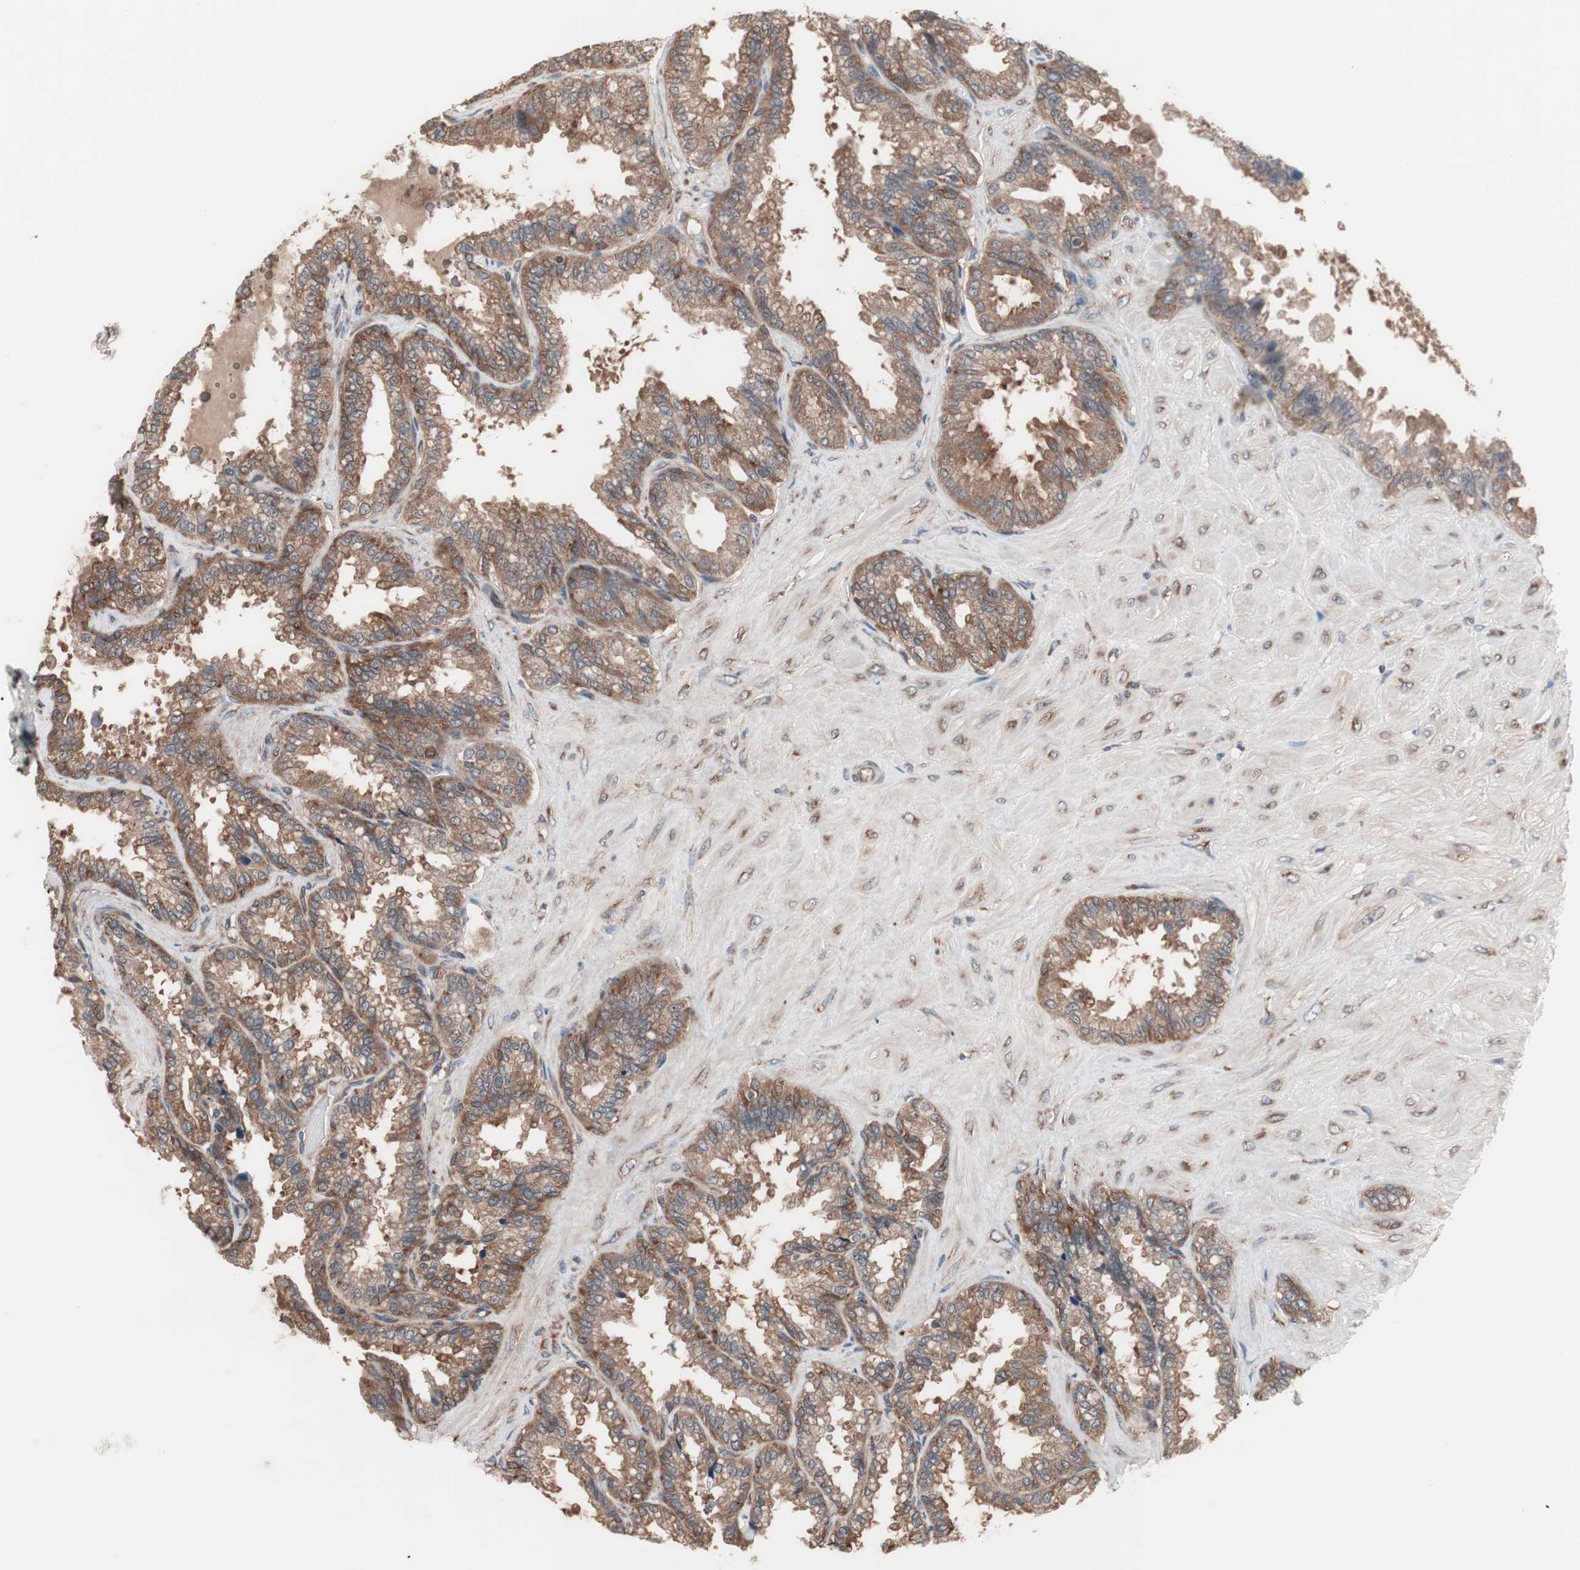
{"staining": {"intensity": "moderate", "quantity": ">75%", "location": "cytoplasmic/membranous"}, "tissue": "seminal vesicle", "cell_type": "Glandular cells", "image_type": "normal", "snomed": [{"axis": "morphology", "description": "Normal tissue, NOS"}, {"axis": "topography", "description": "Seminal veicle"}], "caption": "Protein expression analysis of unremarkable seminal vesicle displays moderate cytoplasmic/membranous staining in approximately >75% of glandular cells.", "gene": "IRS1", "patient": {"sex": "male", "age": 46}}